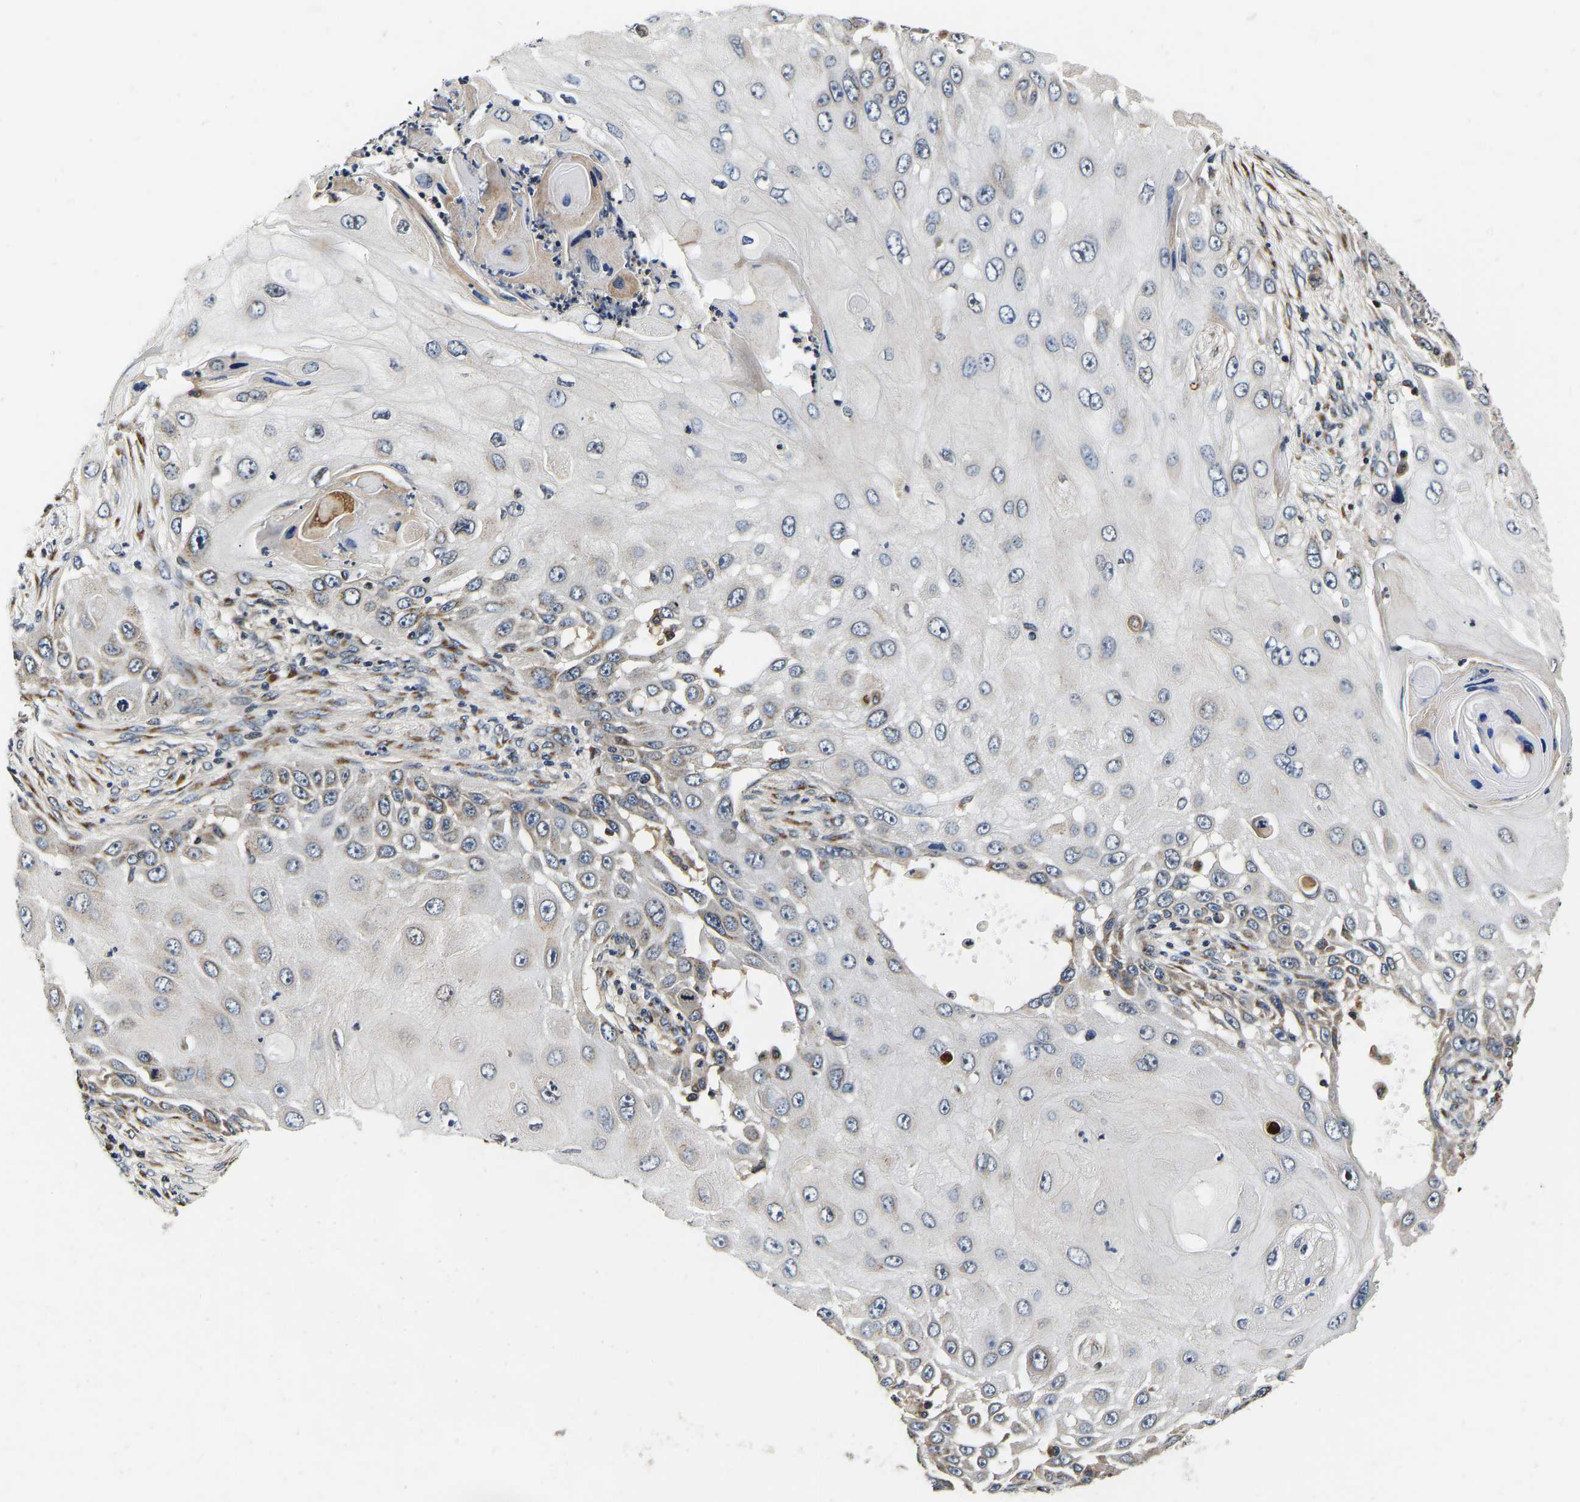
{"staining": {"intensity": "weak", "quantity": "<25%", "location": "cytoplasmic/membranous"}, "tissue": "skin cancer", "cell_type": "Tumor cells", "image_type": "cancer", "snomed": [{"axis": "morphology", "description": "Squamous cell carcinoma, NOS"}, {"axis": "topography", "description": "Skin"}], "caption": "The histopathology image displays no staining of tumor cells in skin cancer (squamous cell carcinoma).", "gene": "RABAC1", "patient": {"sex": "female", "age": 44}}